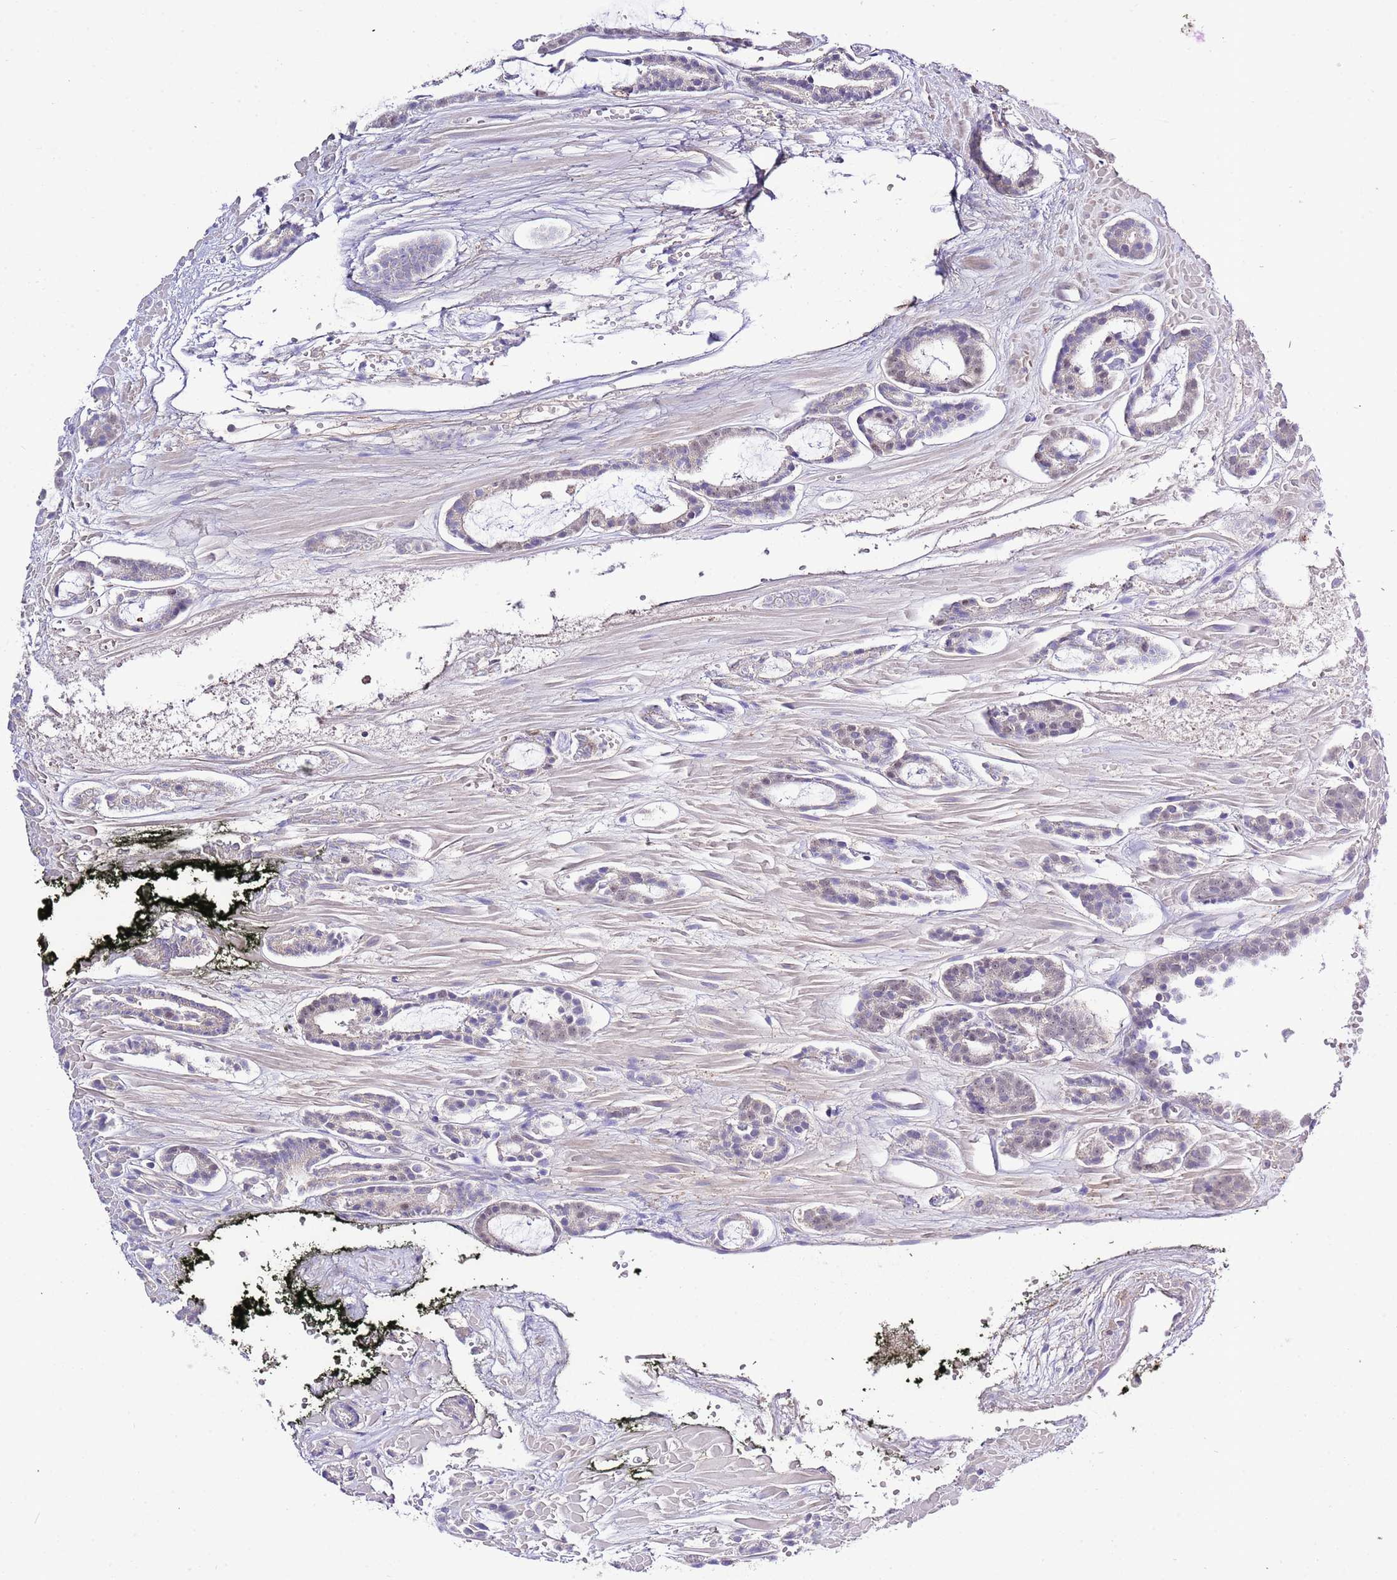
{"staining": {"intensity": "negative", "quantity": "none", "location": "none"}, "tissue": "prostate cancer", "cell_type": "Tumor cells", "image_type": "cancer", "snomed": [{"axis": "morphology", "description": "Adenocarcinoma, High grade"}, {"axis": "topography", "description": "Prostate"}], "caption": "Photomicrograph shows no significant protein positivity in tumor cells of prostate adenocarcinoma (high-grade).", "gene": "EFHD1", "patient": {"sex": "male", "age": 71}}